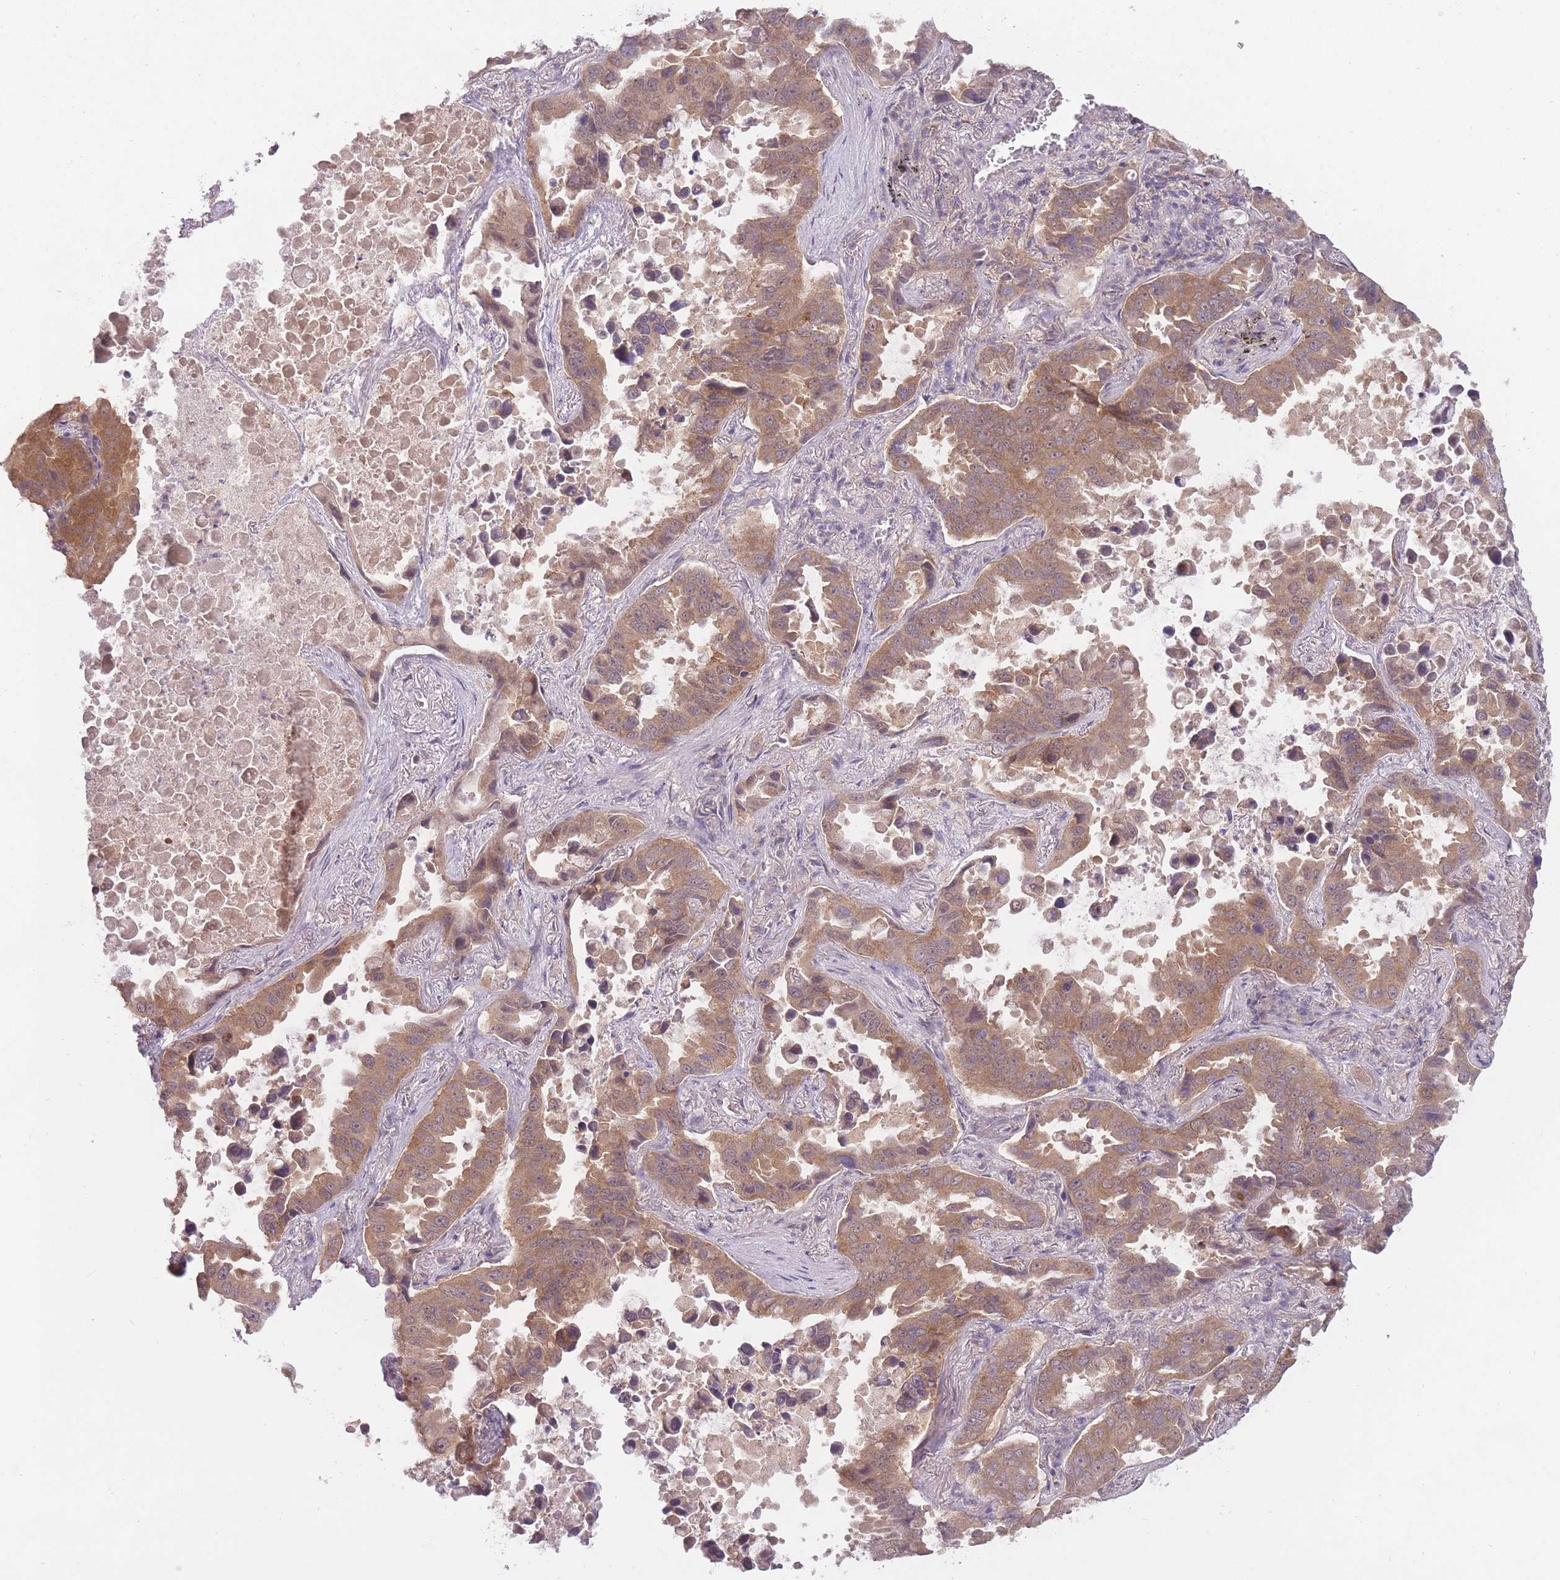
{"staining": {"intensity": "moderate", "quantity": ">75%", "location": "cytoplasmic/membranous"}, "tissue": "lung cancer", "cell_type": "Tumor cells", "image_type": "cancer", "snomed": [{"axis": "morphology", "description": "Adenocarcinoma, NOS"}, {"axis": "topography", "description": "Lung"}], "caption": "Lung cancer (adenocarcinoma) stained for a protein displays moderate cytoplasmic/membranous positivity in tumor cells.", "gene": "LRATD2", "patient": {"sex": "male", "age": 64}}